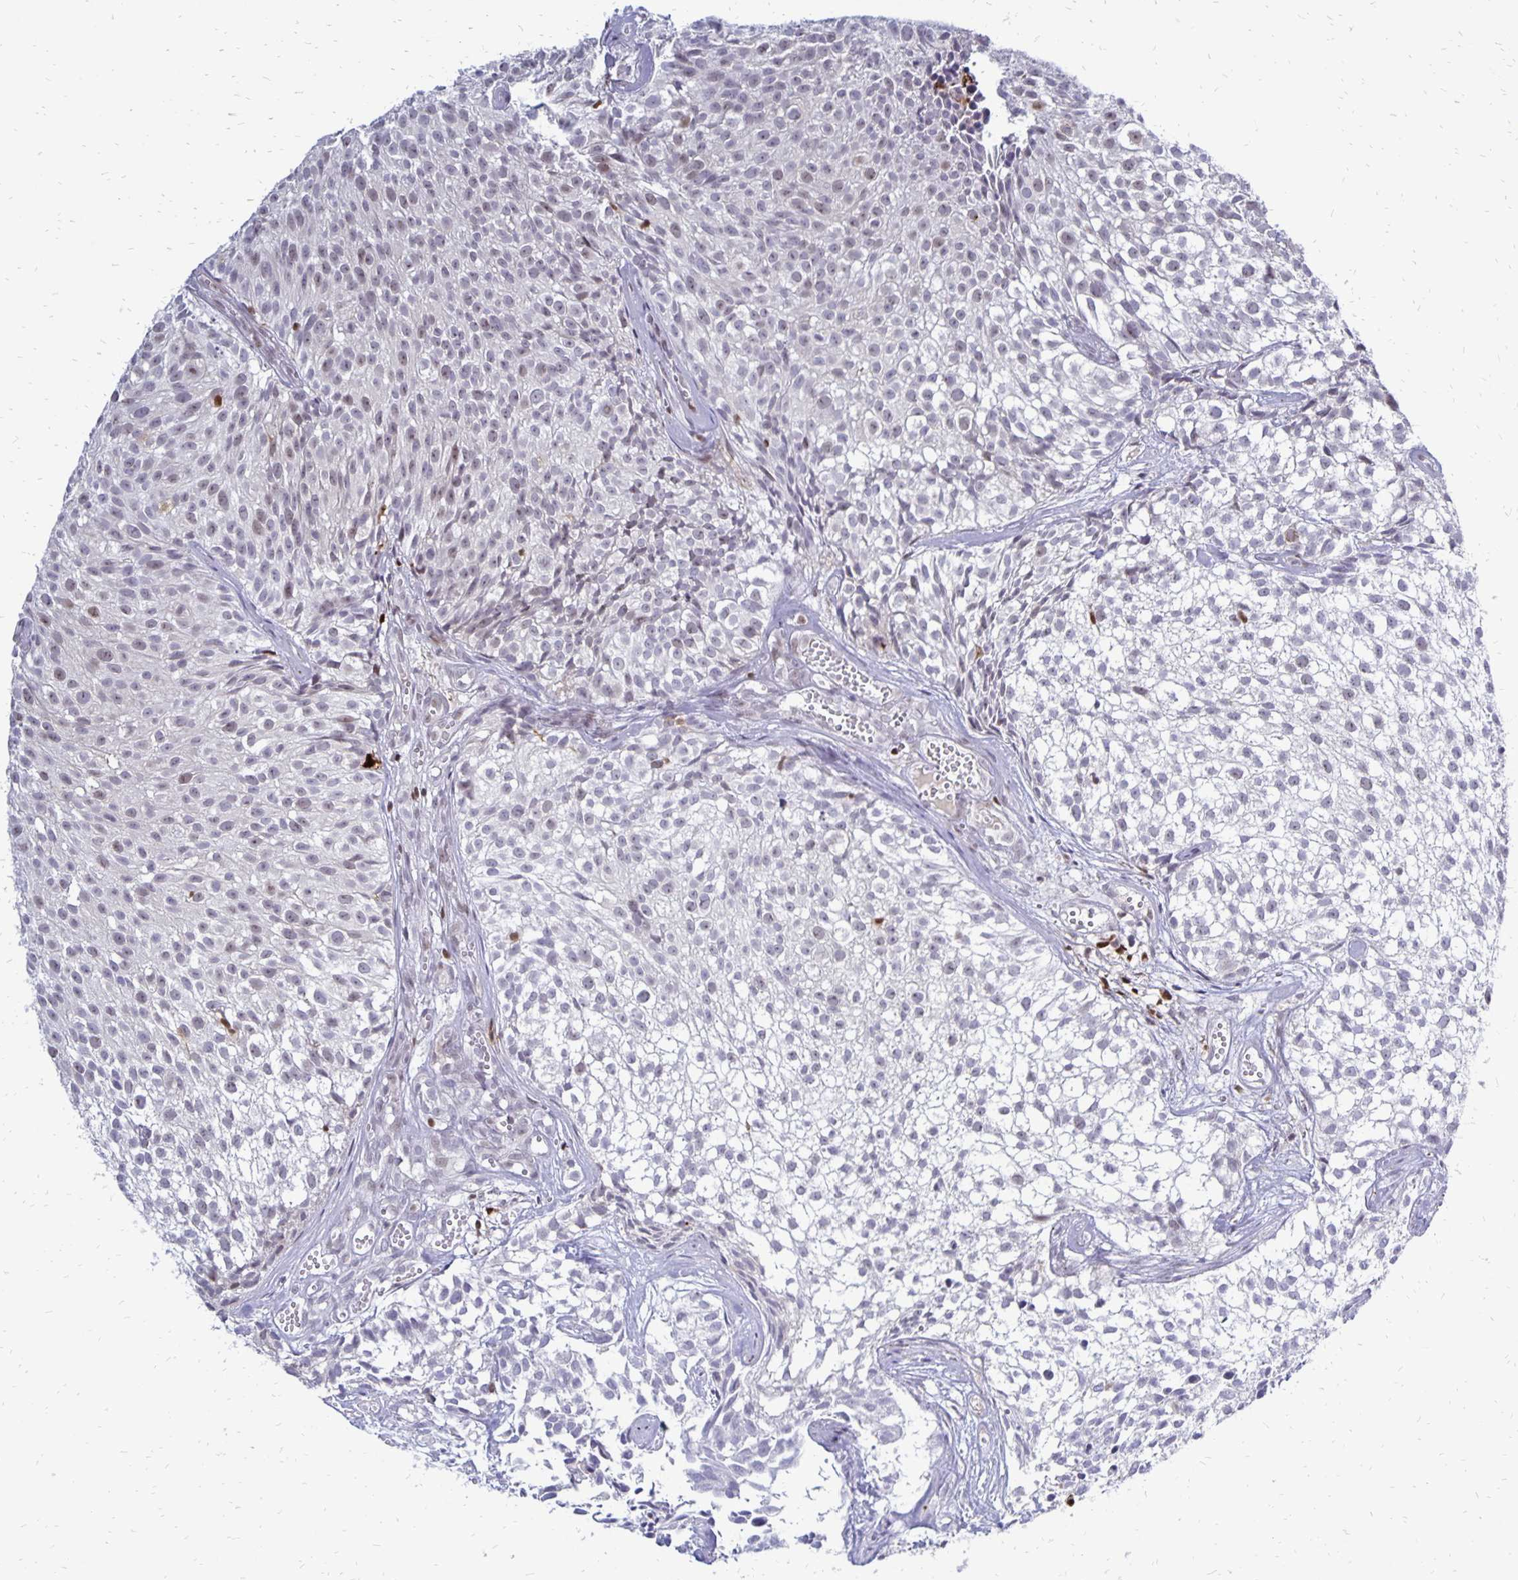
{"staining": {"intensity": "weak", "quantity": "<25%", "location": "nuclear"}, "tissue": "urothelial cancer", "cell_type": "Tumor cells", "image_type": "cancer", "snomed": [{"axis": "morphology", "description": "Urothelial carcinoma, Low grade"}, {"axis": "topography", "description": "Urinary bladder"}], "caption": "IHC image of neoplastic tissue: urothelial cancer stained with DAB (3,3'-diaminobenzidine) exhibits no significant protein expression in tumor cells.", "gene": "DCK", "patient": {"sex": "male", "age": 70}}